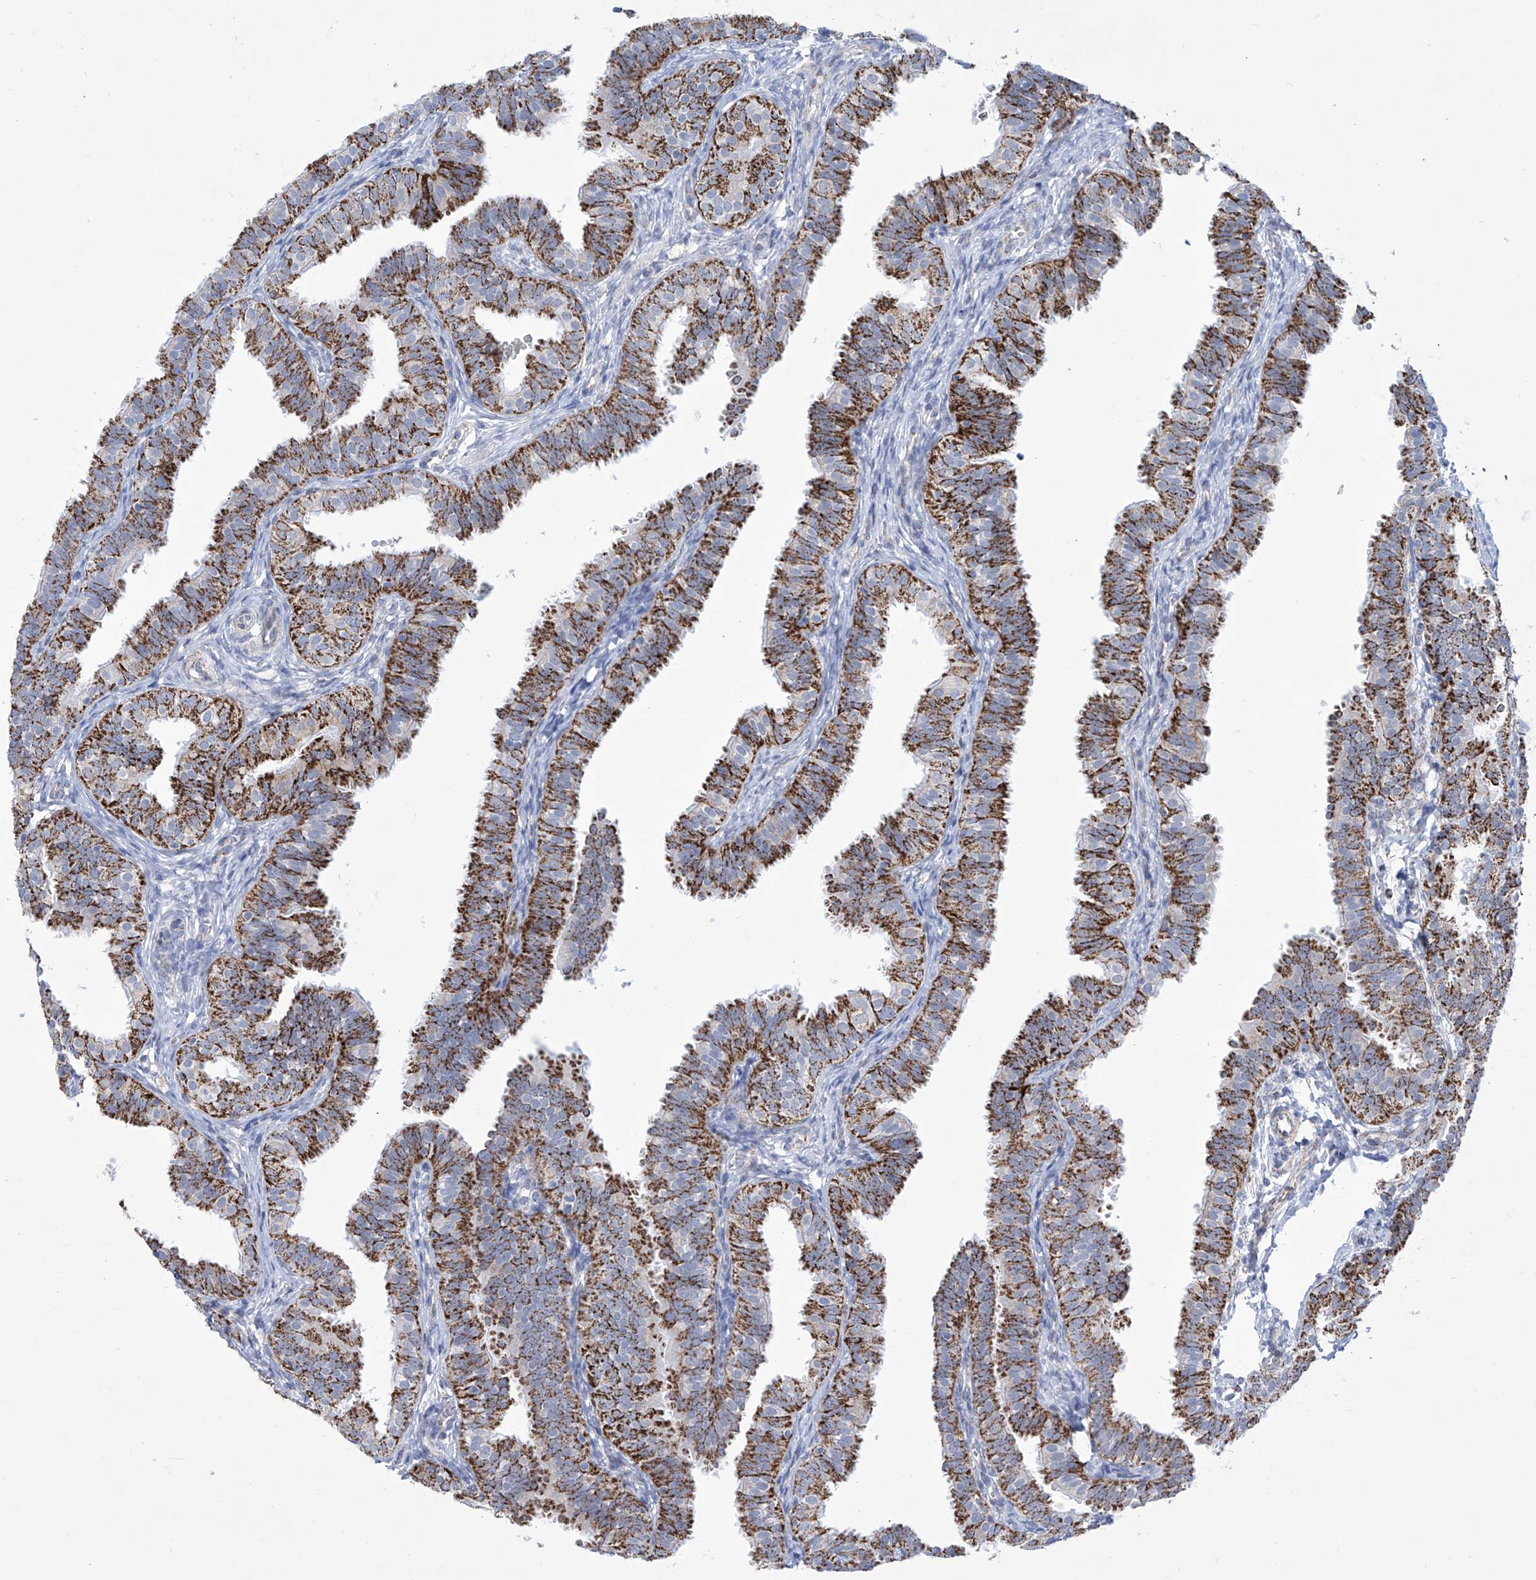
{"staining": {"intensity": "strong", "quantity": ">75%", "location": "cytoplasmic/membranous"}, "tissue": "fallopian tube", "cell_type": "Glandular cells", "image_type": "normal", "snomed": [{"axis": "morphology", "description": "Normal tissue, NOS"}, {"axis": "topography", "description": "Fallopian tube"}], "caption": "Protein positivity by immunohistochemistry (IHC) reveals strong cytoplasmic/membranous expression in approximately >75% of glandular cells in normal fallopian tube. The protein of interest is shown in brown color, while the nuclei are stained blue.", "gene": "ALDH6A1", "patient": {"sex": "female", "age": 35}}